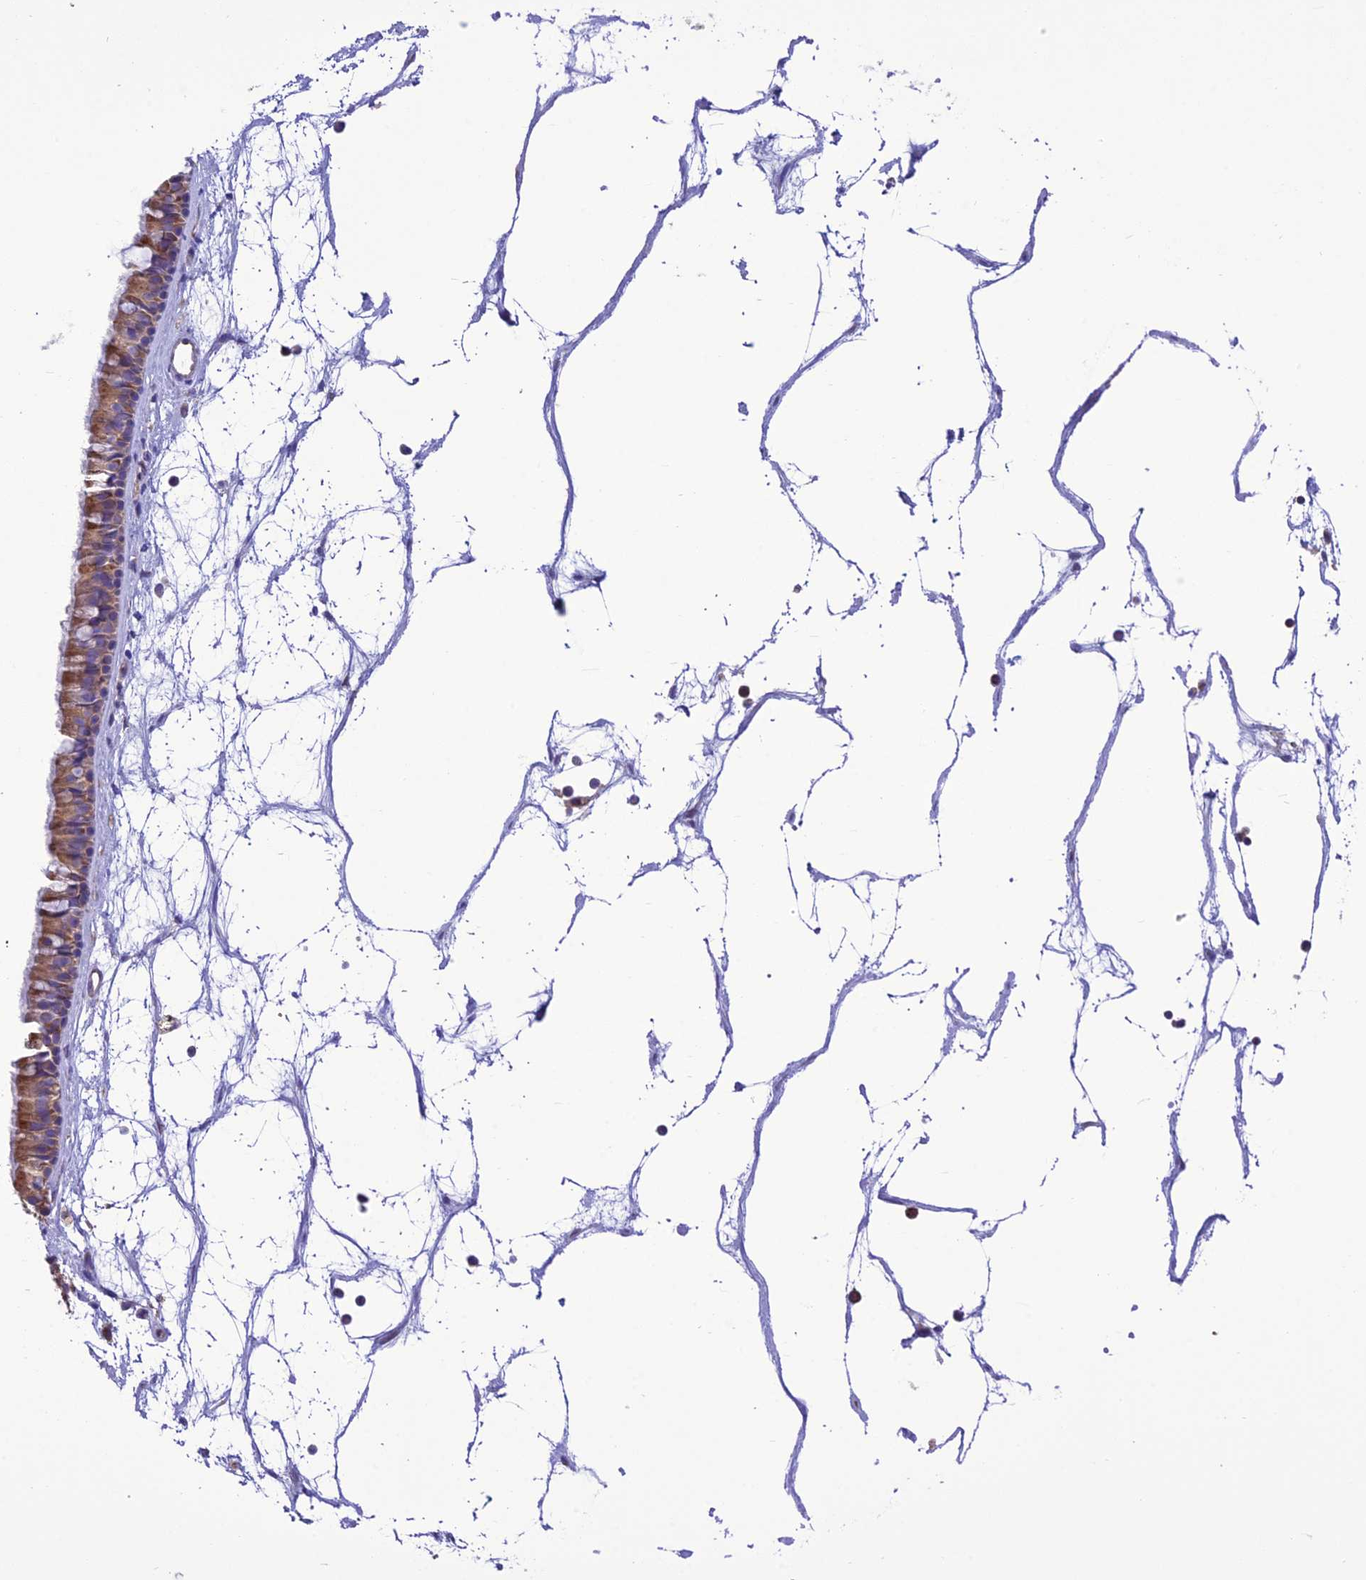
{"staining": {"intensity": "moderate", "quantity": ">75%", "location": "cytoplasmic/membranous"}, "tissue": "nasopharynx", "cell_type": "Respiratory epithelial cells", "image_type": "normal", "snomed": [{"axis": "morphology", "description": "Normal tissue, NOS"}, {"axis": "topography", "description": "Nasopharynx"}], "caption": "Moderate cytoplasmic/membranous expression is identified in approximately >75% of respiratory epithelial cells in unremarkable nasopharynx.", "gene": "MAP3K12", "patient": {"sex": "male", "age": 64}}